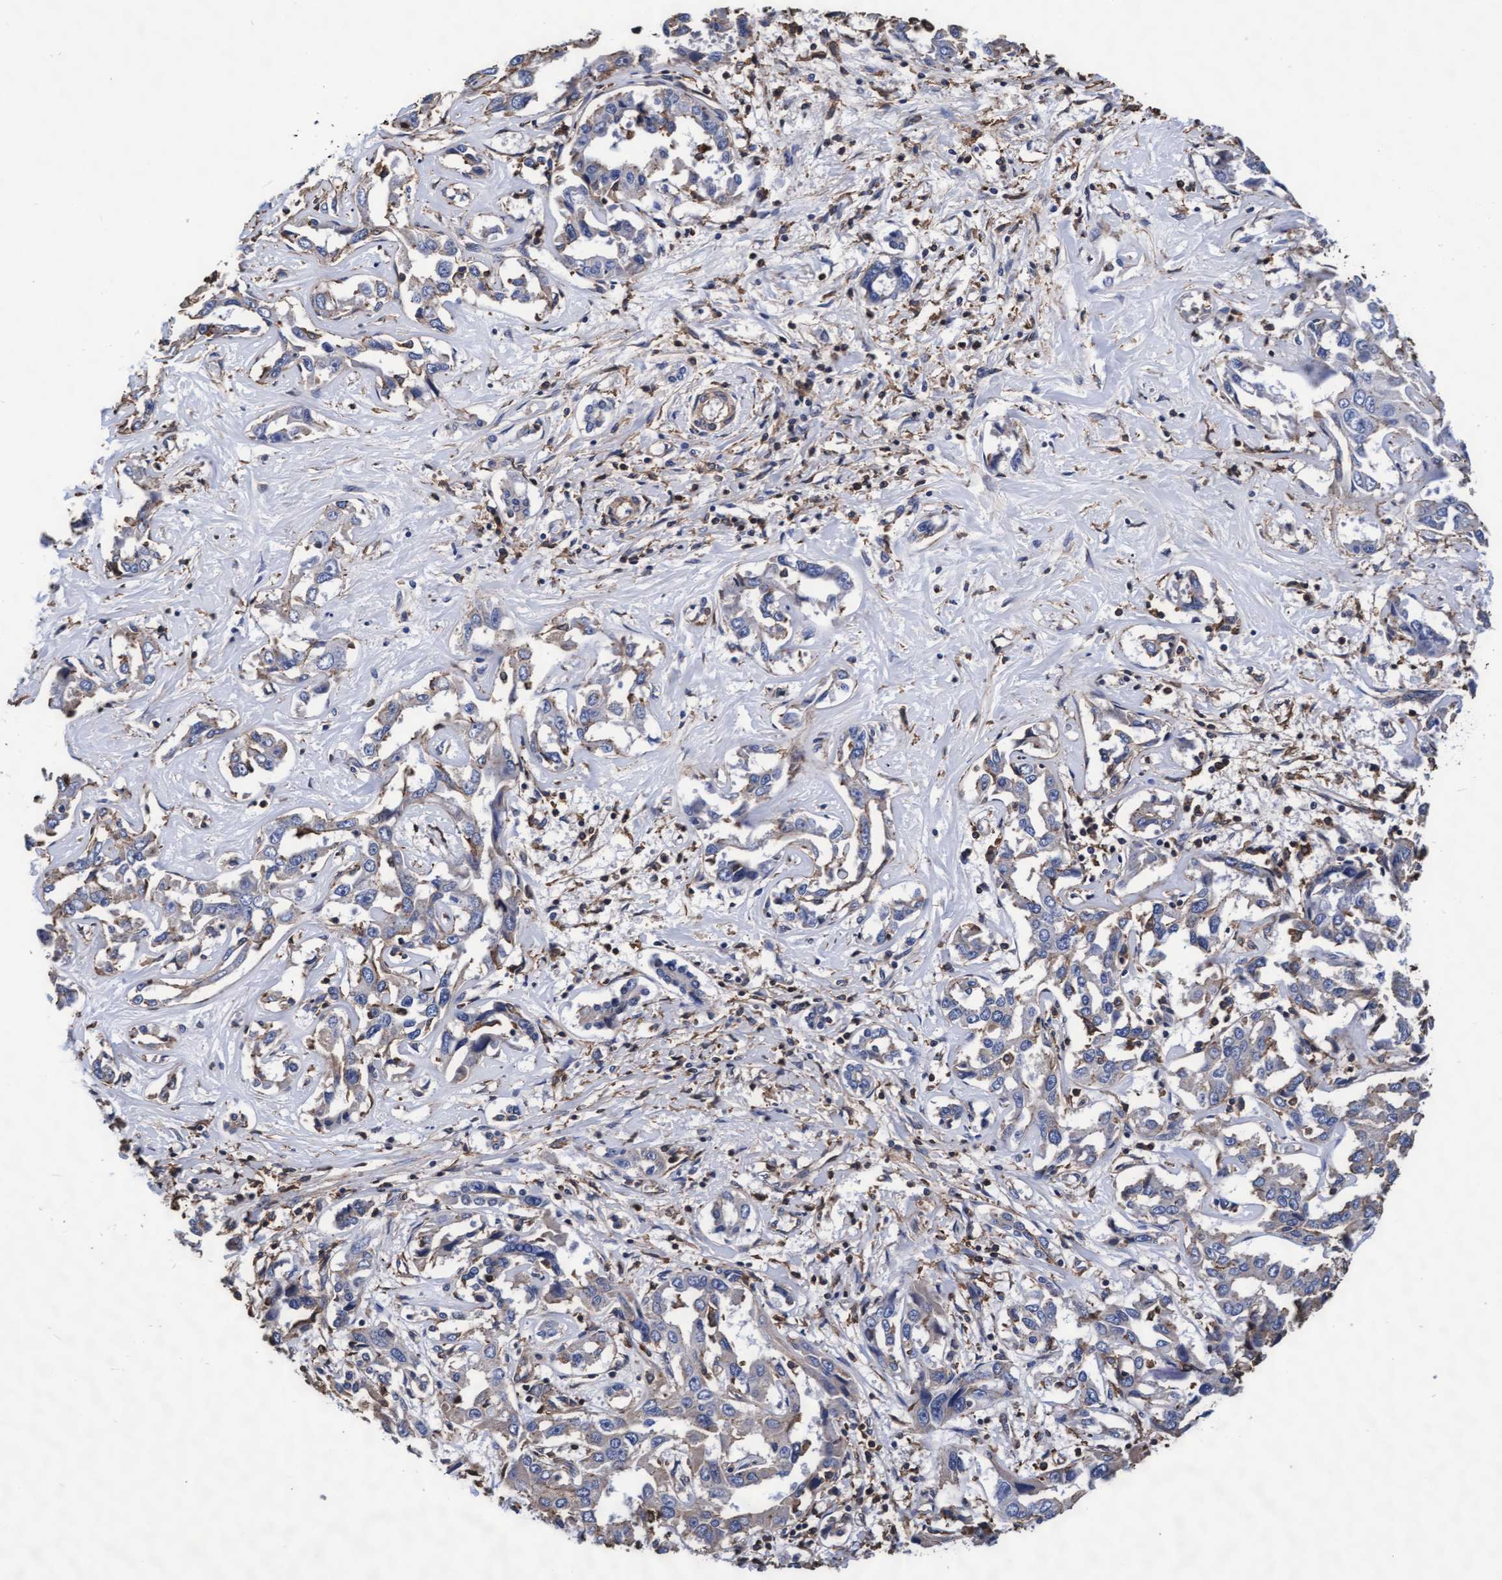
{"staining": {"intensity": "negative", "quantity": "none", "location": "none"}, "tissue": "liver cancer", "cell_type": "Tumor cells", "image_type": "cancer", "snomed": [{"axis": "morphology", "description": "Cholangiocarcinoma"}, {"axis": "topography", "description": "Liver"}], "caption": "A high-resolution histopathology image shows IHC staining of liver cholangiocarcinoma, which demonstrates no significant staining in tumor cells. (DAB (3,3'-diaminobenzidine) immunohistochemistry visualized using brightfield microscopy, high magnification).", "gene": "GRHPR", "patient": {"sex": "male", "age": 59}}